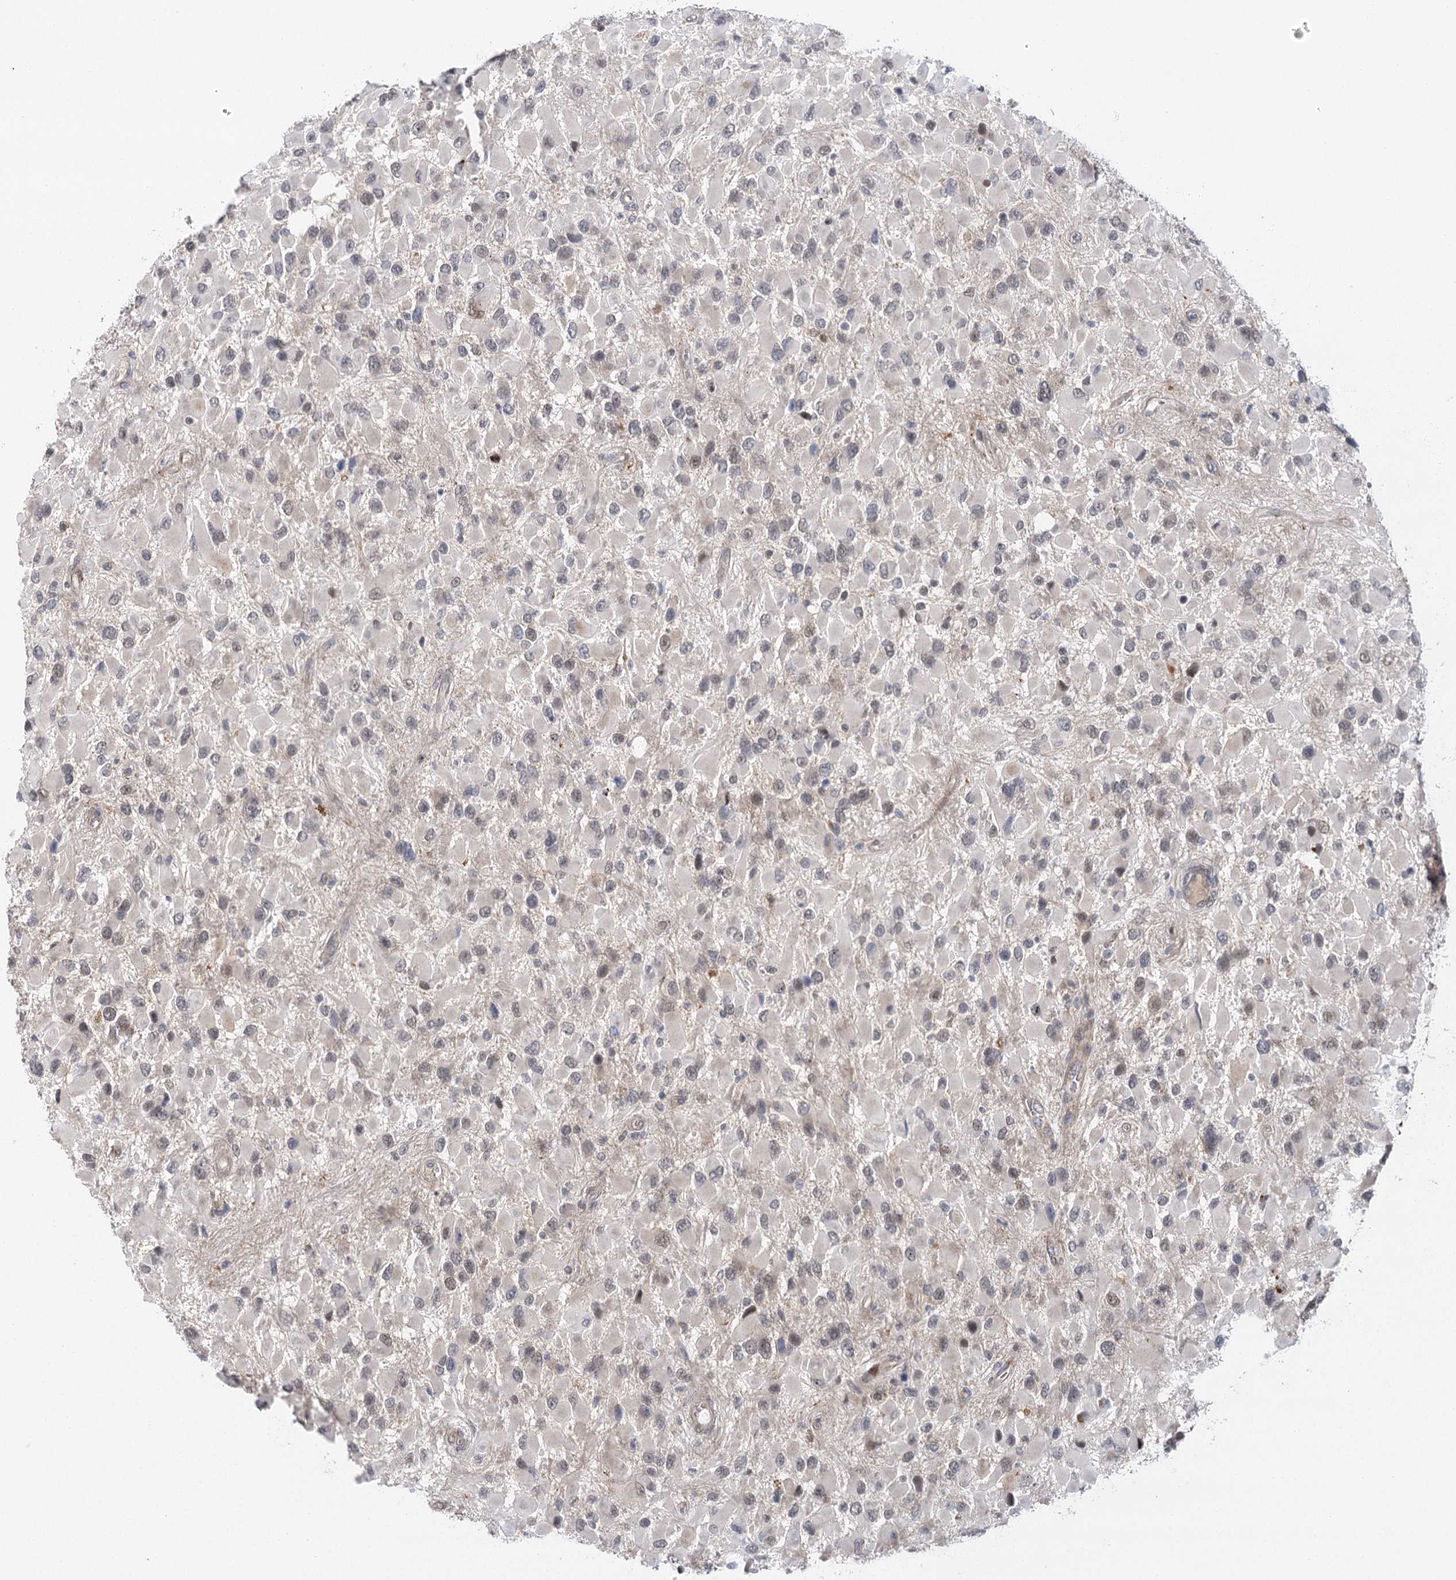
{"staining": {"intensity": "negative", "quantity": "none", "location": "none"}, "tissue": "glioma", "cell_type": "Tumor cells", "image_type": "cancer", "snomed": [{"axis": "morphology", "description": "Glioma, malignant, High grade"}, {"axis": "topography", "description": "Brain"}], "caption": "This is a photomicrograph of immunohistochemistry (IHC) staining of malignant glioma (high-grade), which shows no positivity in tumor cells.", "gene": "IL11RA", "patient": {"sex": "male", "age": 53}}